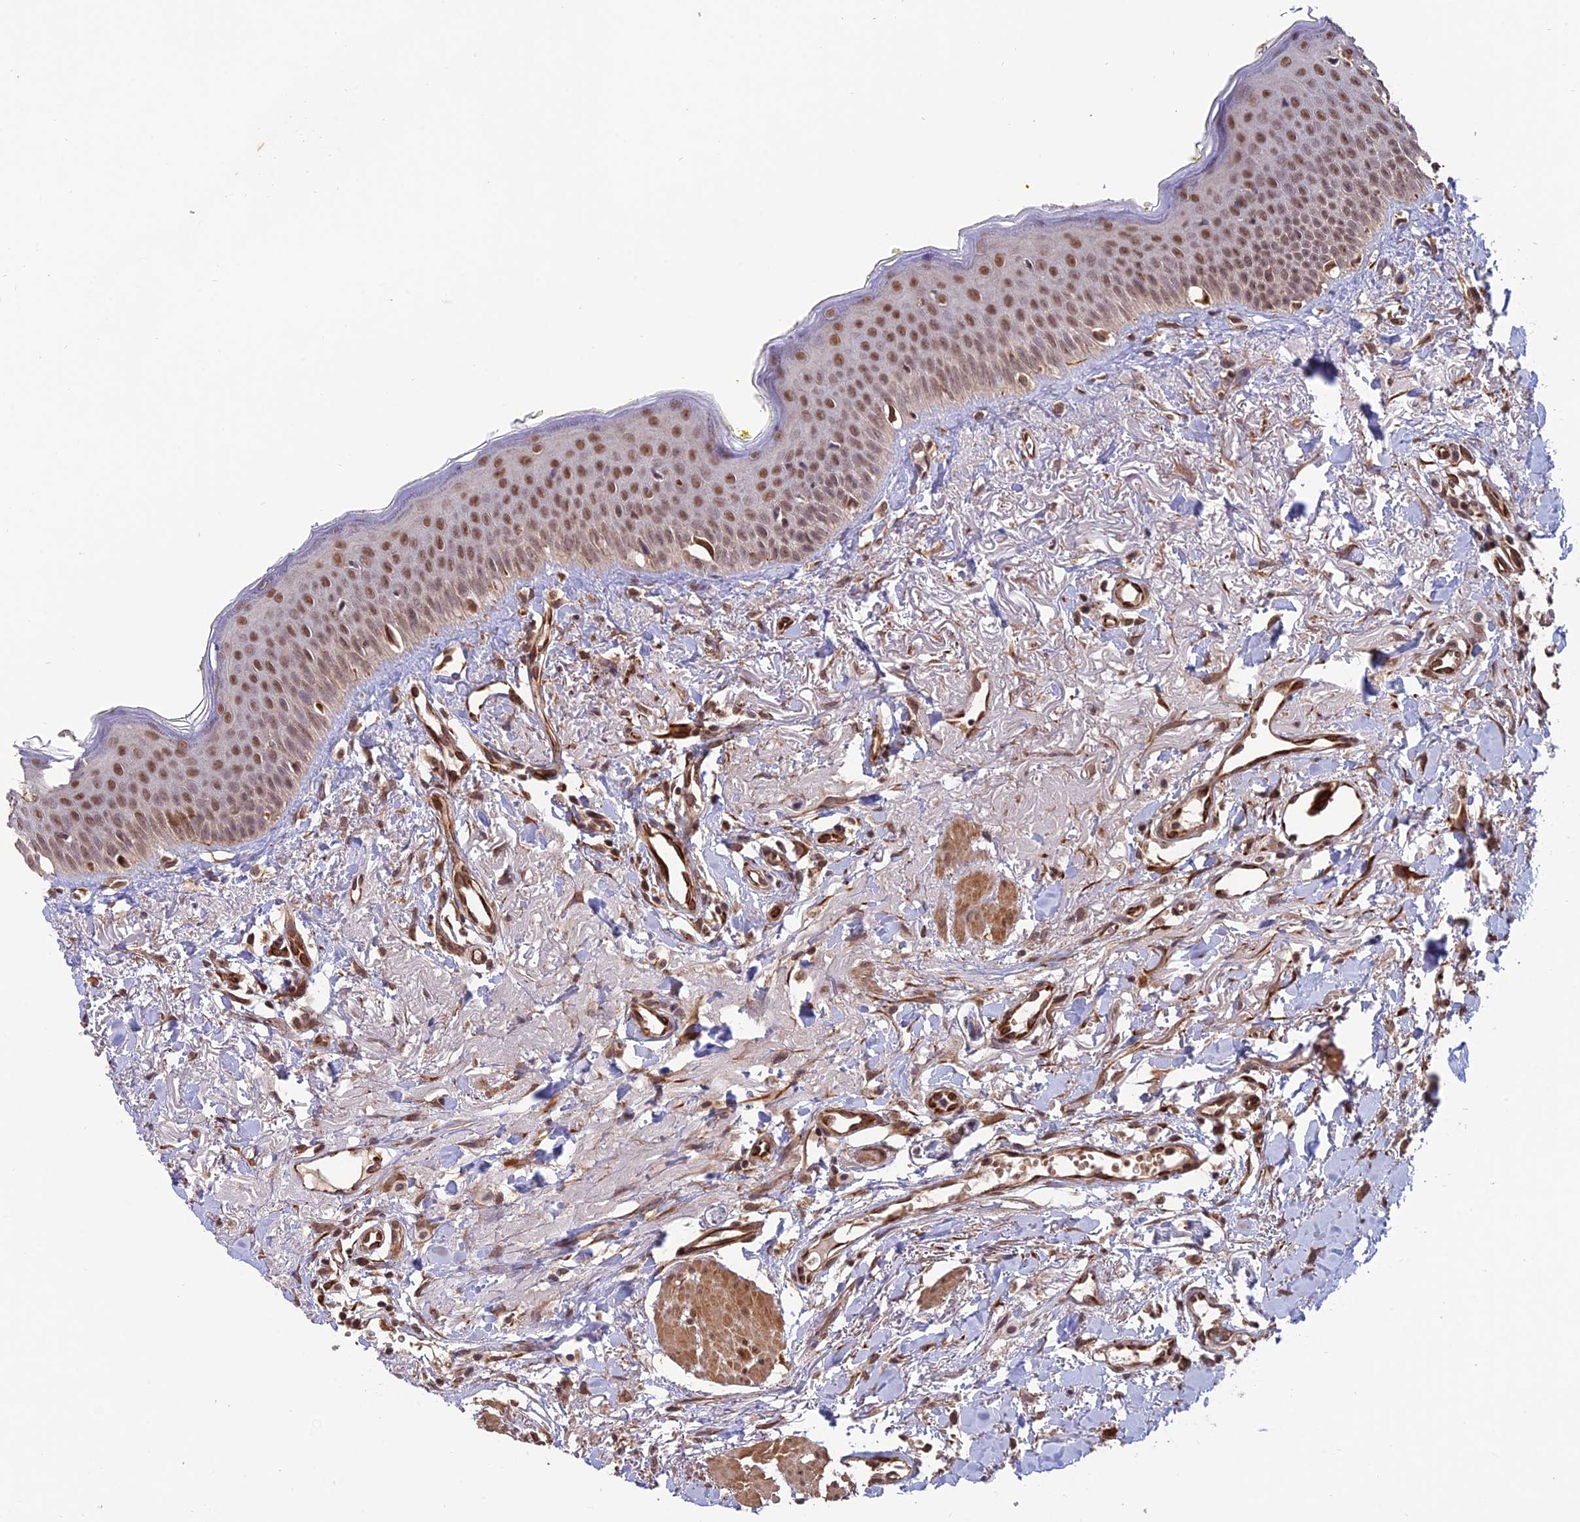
{"staining": {"intensity": "moderate", "quantity": ">75%", "location": "nuclear"}, "tissue": "oral mucosa", "cell_type": "Squamous epithelial cells", "image_type": "normal", "snomed": [{"axis": "morphology", "description": "Normal tissue, NOS"}, {"axis": "topography", "description": "Oral tissue"}], "caption": "The image exhibits immunohistochemical staining of normal oral mucosa. There is moderate nuclear staining is identified in approximately >75% of squamous epithelial cells. The protein of interest is shown in brown color, while the nuclei are stained blue.", "gene": "CABIN1", "patient": {"sex": "female", "age": 70}}